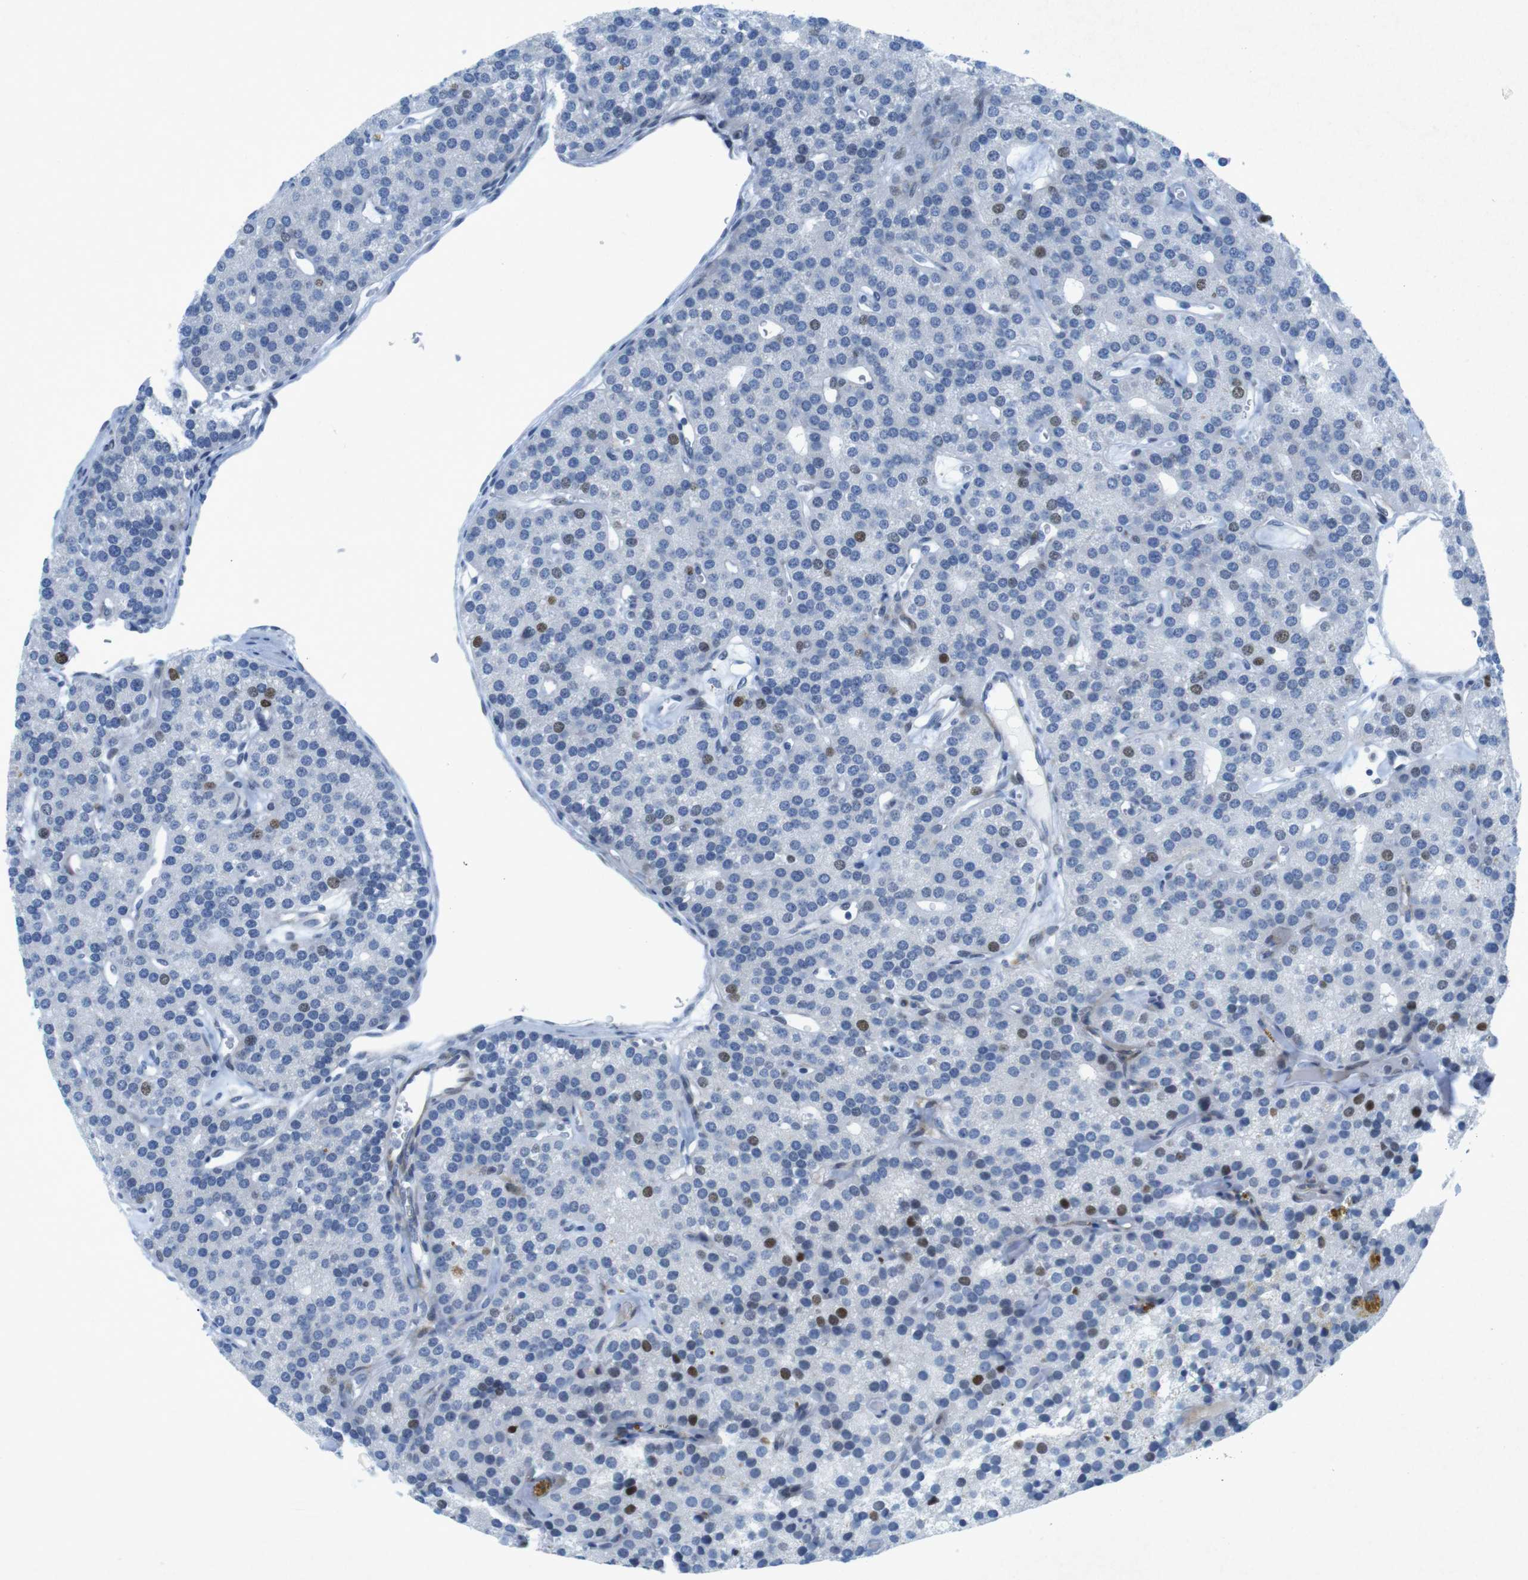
{"staining": {"intensity": "strong", "quantity": "<25%", "location": "nuclear"}, "tissue": "parathyroid gland", "cell_type": "Glandular cells", "image_type": "normal", "snomed": [{"axis": "morphology", "description": "Normal tissue, NOS"}, {"axis": "morphology", "description": "Adenoma, NOS"}, {"axis": "topography", "description": "Parathyroid gland"}], "caption": "A medium amount of strong nuclear staining is seen in about <25% of glandular cells in normal parathyroid gland.", "gene": "CHAF1A", "patient": {"sex": "female", "age": 86}}